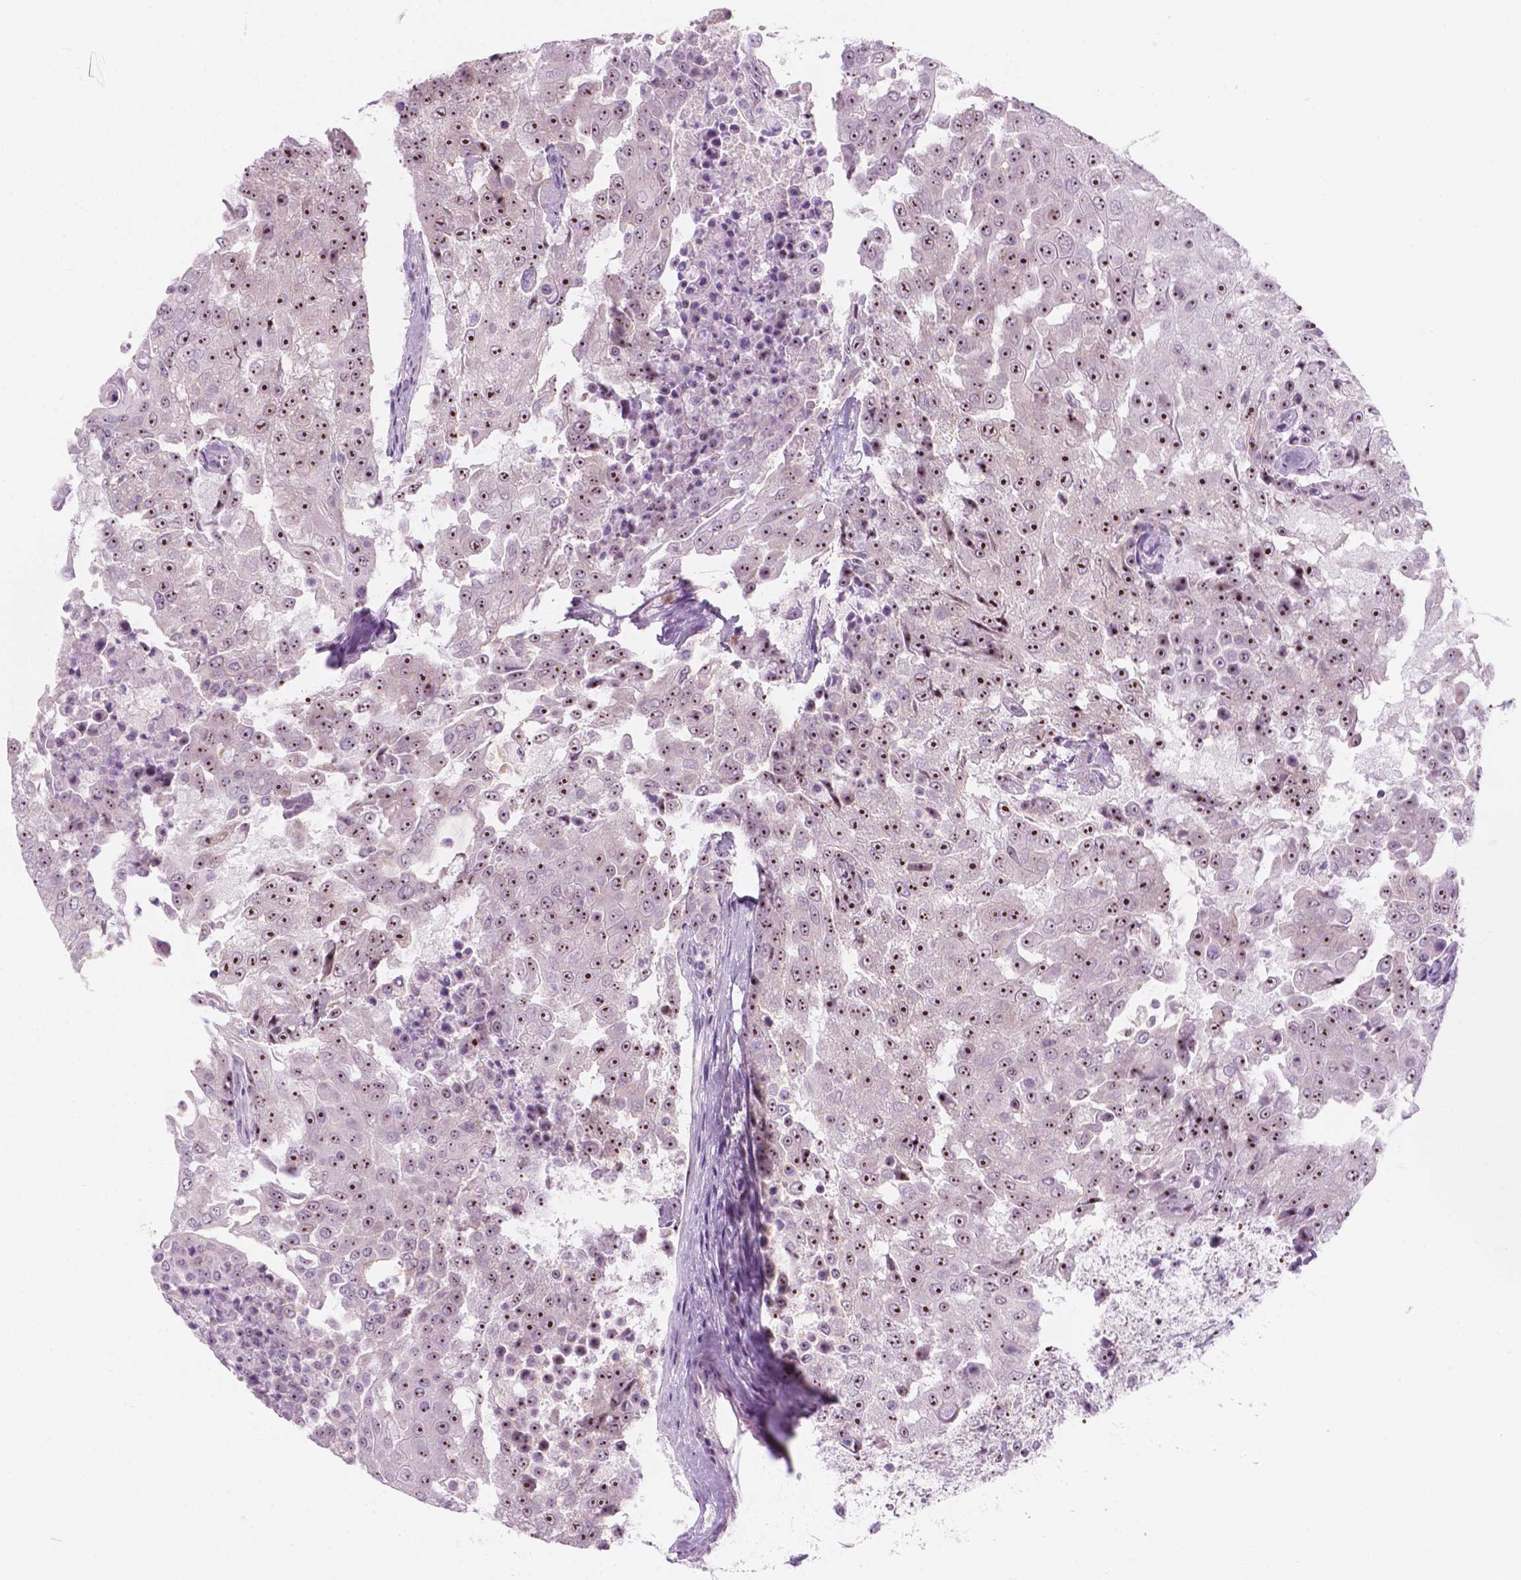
{"staining": {"intensity": "moderate", "quantity": ">75%", "location": "nuclear"}, "tissue": "urothelial cancer", "cell_type": "Tumor cells", "image_type": "cancer", "snomed": [{"axis": "morphology", "description": "Urothelial carcinoma, High grade"}, {"axis": "topography", "description": "Urinary bladder"}], "caption": "Urothelial cancer tissue exhibits moderate nuclear expression in approximately >75% of tumor cells (Brightfield microscopy of DAB IHC at high magnification).", "gene": "ZNF853", "patient": {"sex": "female", "age": 63}}